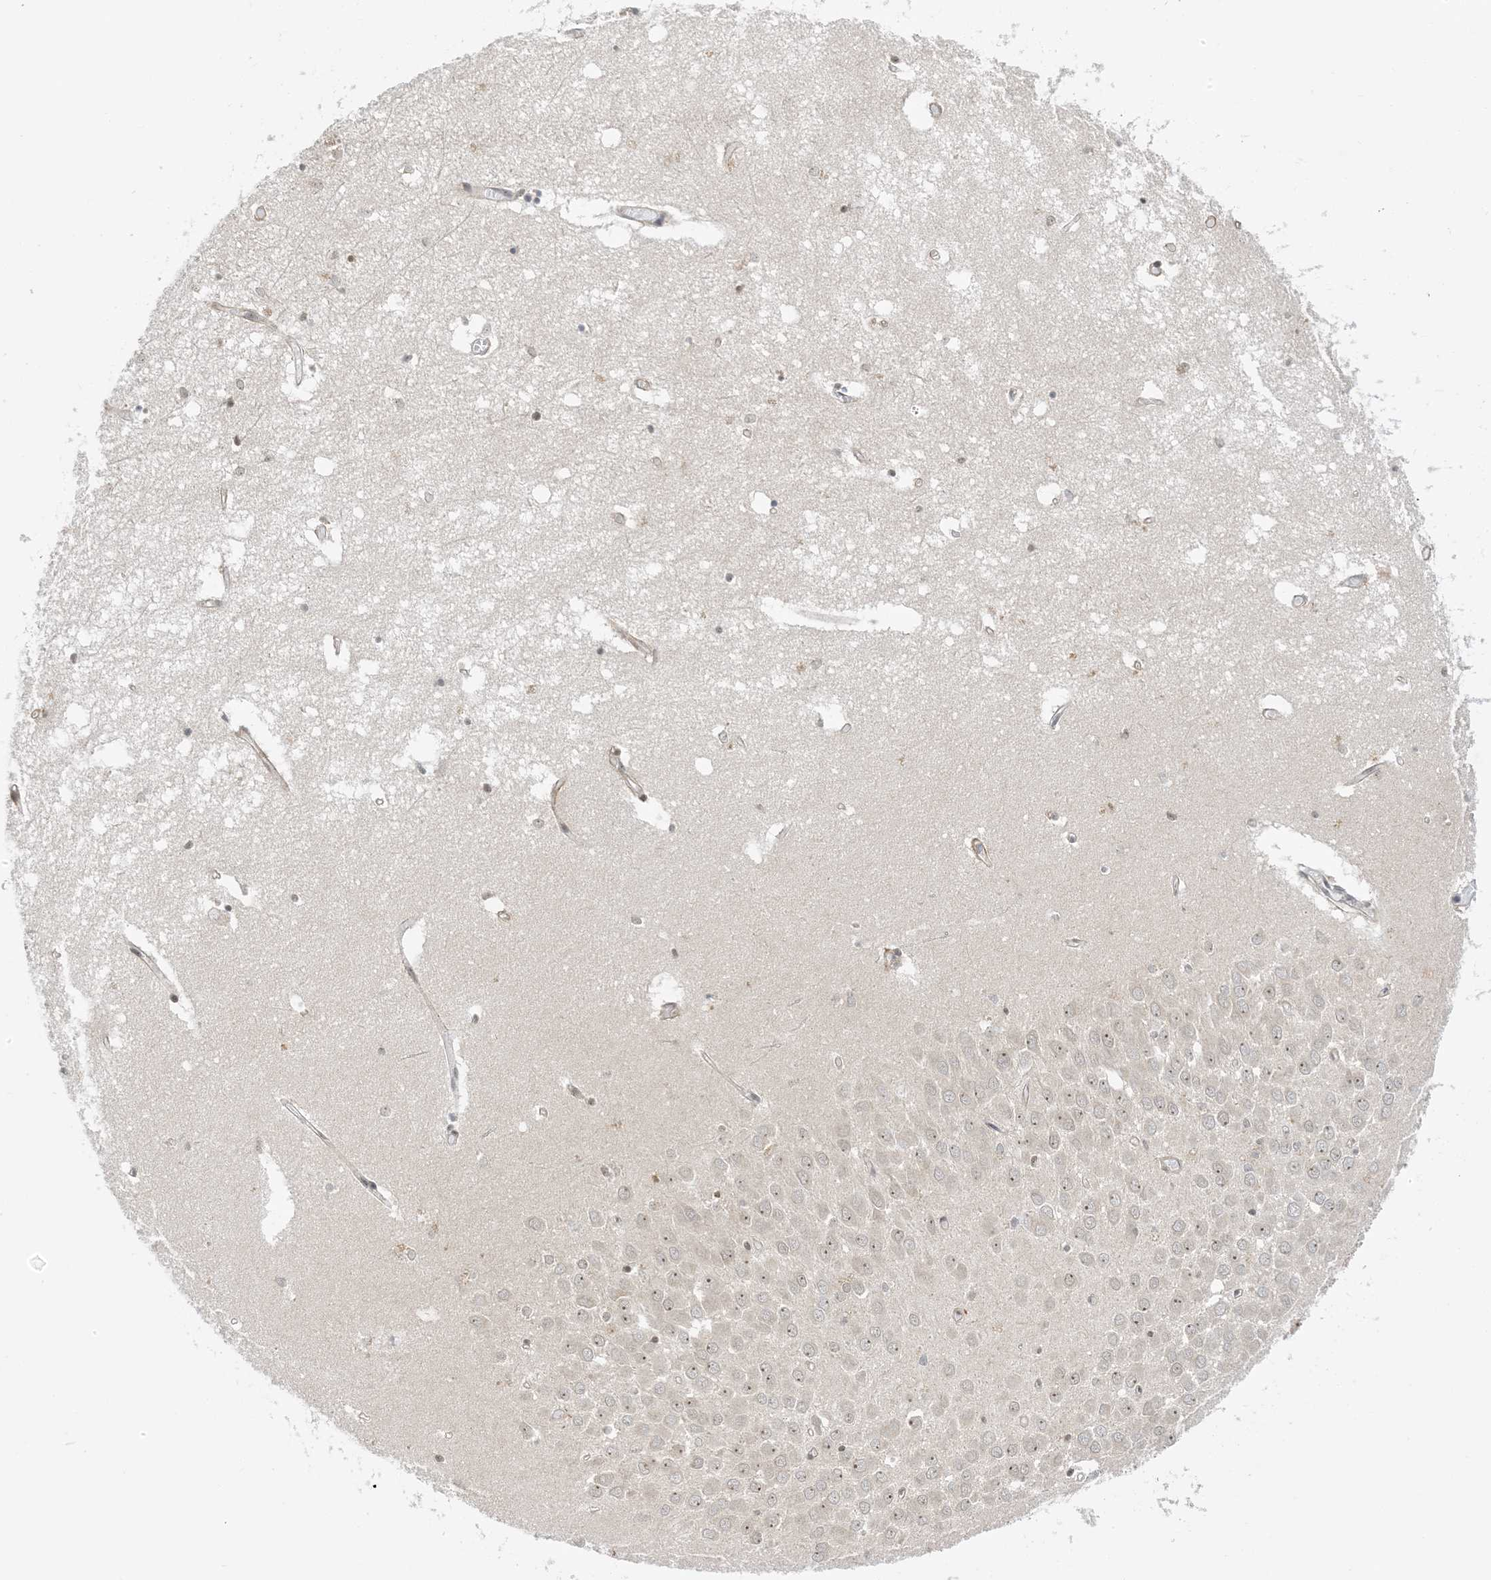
{"staining": {"intensity": "negative", "quantity": "none", "location": "none"}, "tissue": "hippocampus", "cell_type": "Glial cells", "image_type": "normal", "snomed": [{"axis": "morphology", "description": "Normal tissue, NOS"}, {"axis": "topography", "description": "Hippocampus"}], "caption": "A photomicrograph of human hippocampus is negative for staining in glial cells.", "gene": "ZNF740", "patient": {"sex": "male", "age": 70}}